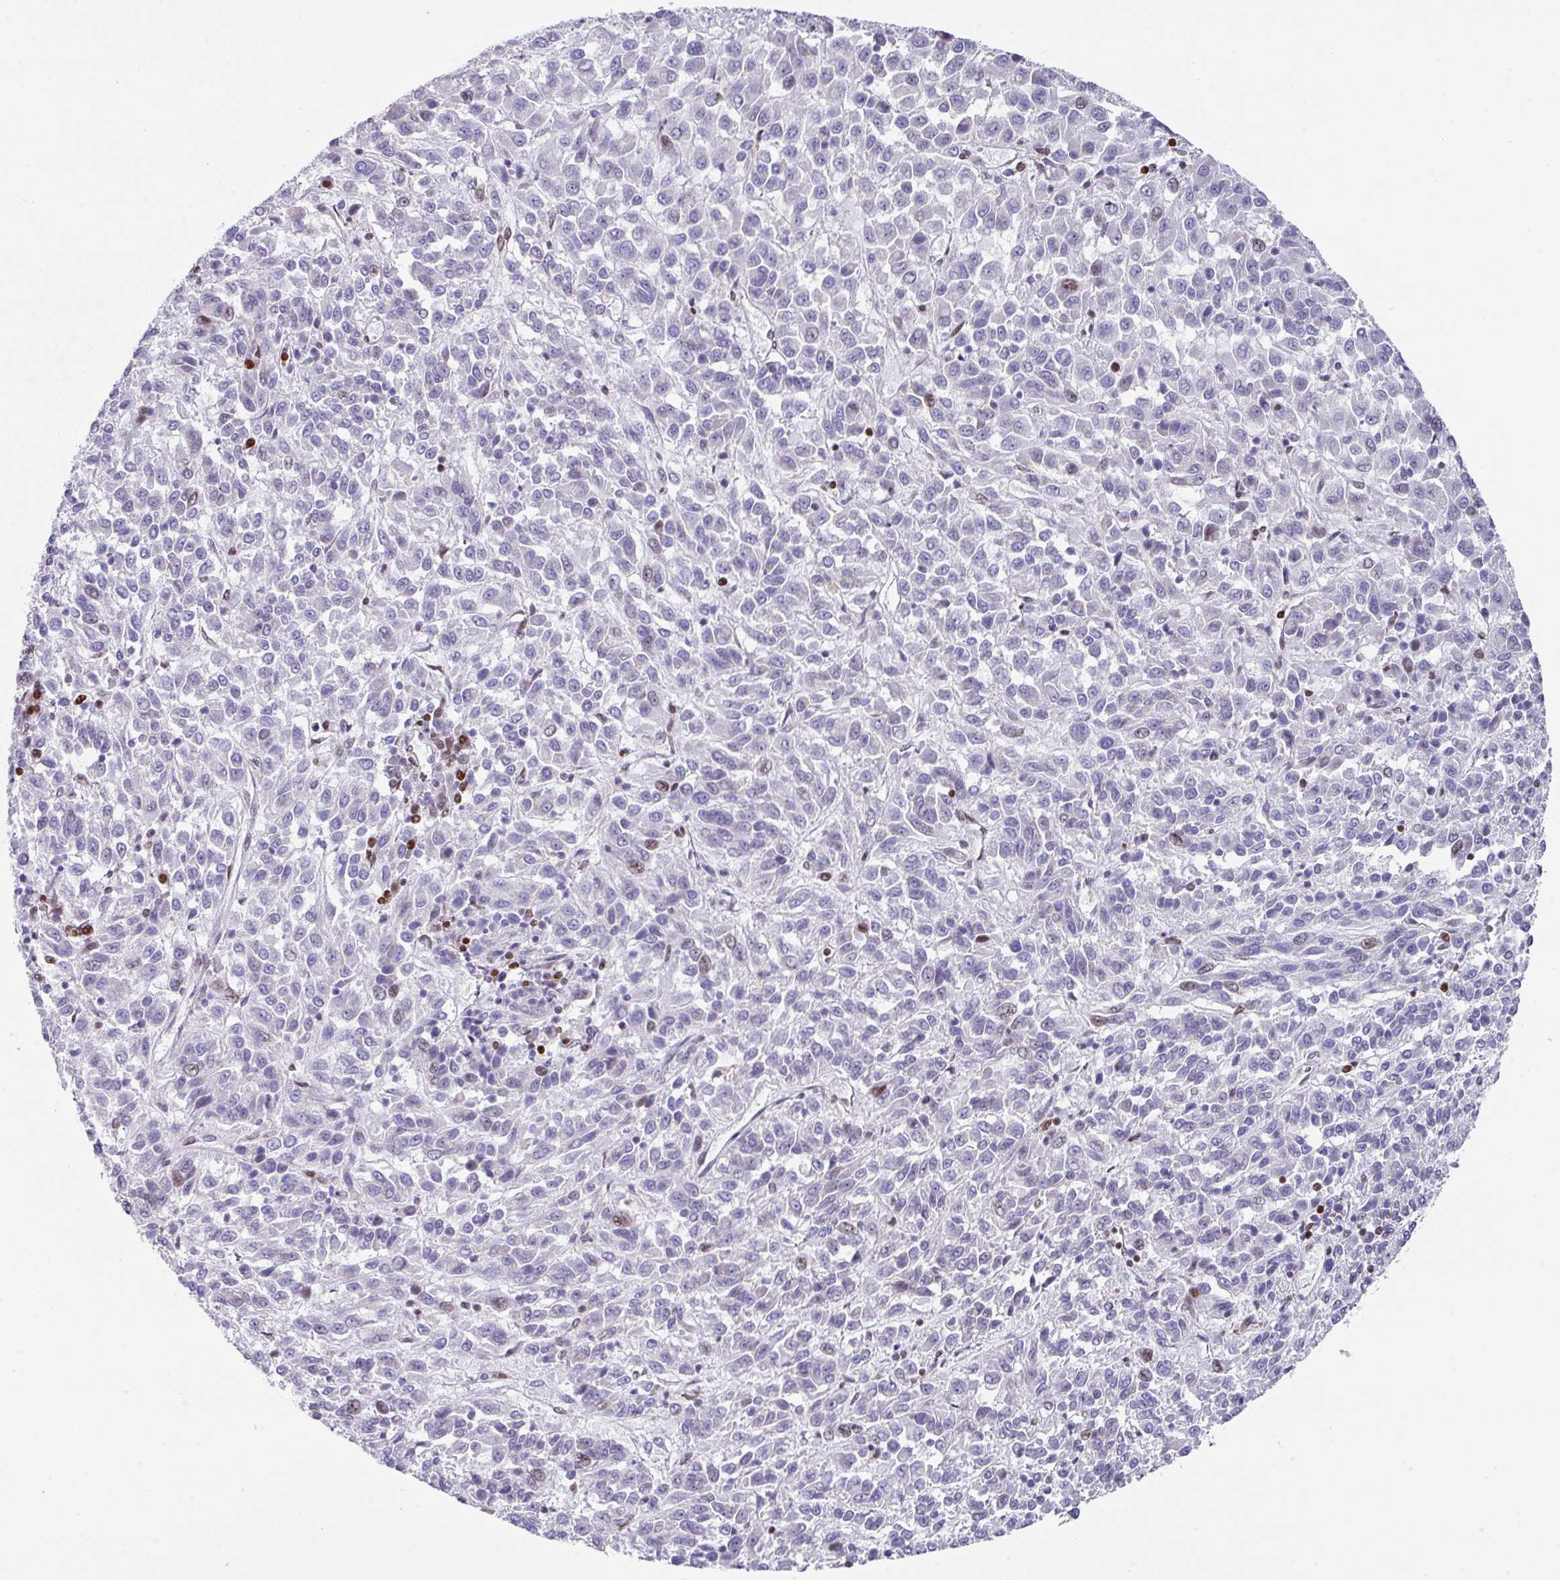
{"staining": {"intensity": "negative", "quantity": "none", "location": "none"}, "tissue": "melanoma", "cell_type": "Tumor cells", "image_type": "cancer", "snomed": [{"axis": "morphology", "description": "Malignant melanoma, Metastatic site"}, {"axis": "topography", "description": "Lung"}], "caption": "IHC histopathology image of neoplastic tissue: human melanoma stained with DAB (3,3'-diaminobenzidine) exhibits no significant protein positivity in tumor cells.", "gene": "TCF3", "patient": {"sex": "male", "age": 64}}